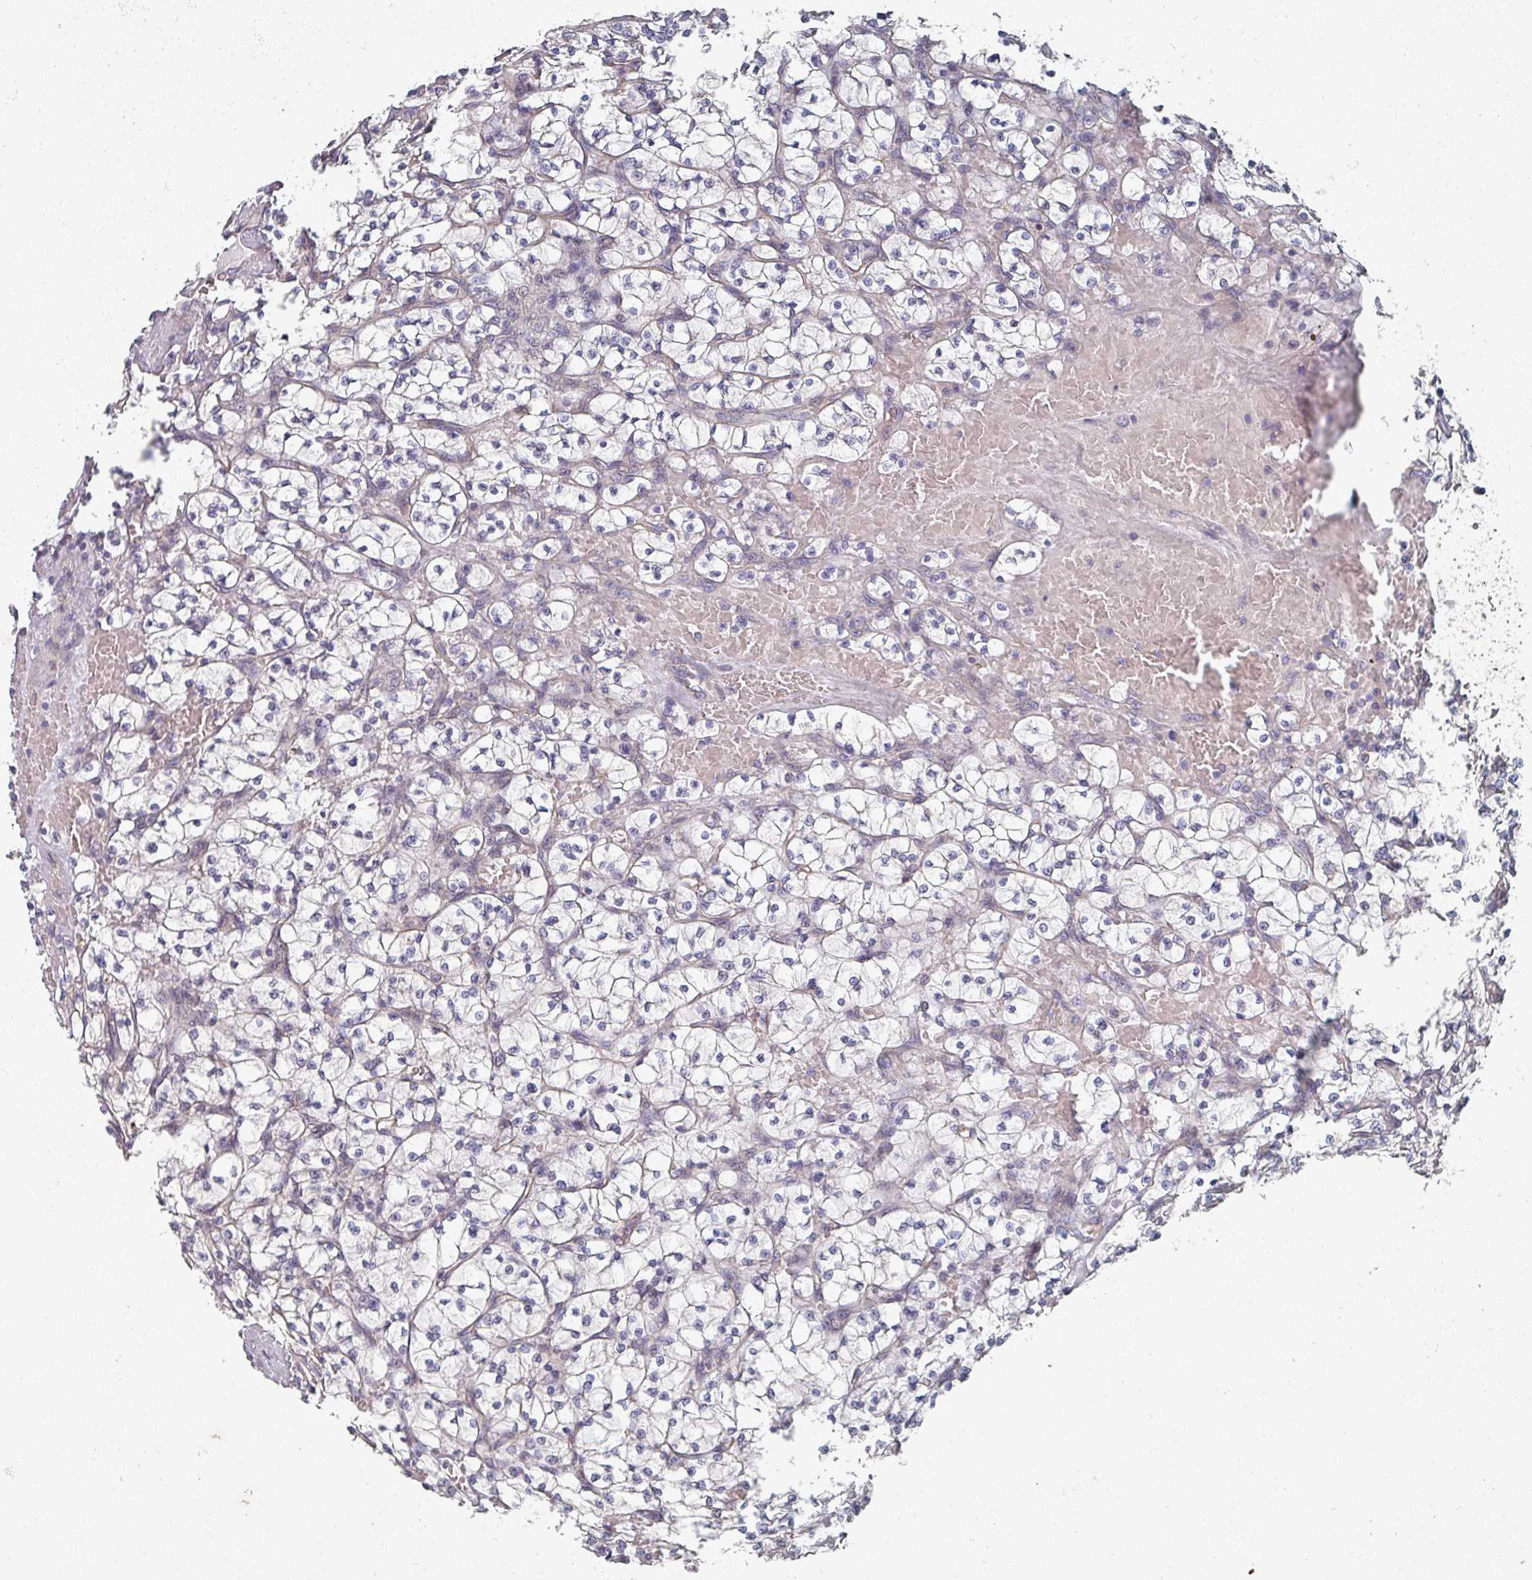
{"staining": {"intensity": "negative", "quantity": "none", "location": "none"}, "tissue": "renal cancer", "cell_type": "Tumor cells", "image_type": "cancer", "snomed": [{"axis": "morphology", "description": "Adenocarcinoma, NOS"}, {"axis": "topography", "description": "Kidney"}], "caption": "Protein analysis of renal cancer (adenocarcinoma) shows no significant expression in tumor cells.", "gene": "EFL1", "patient": {"sex": "female", "age": 64}}